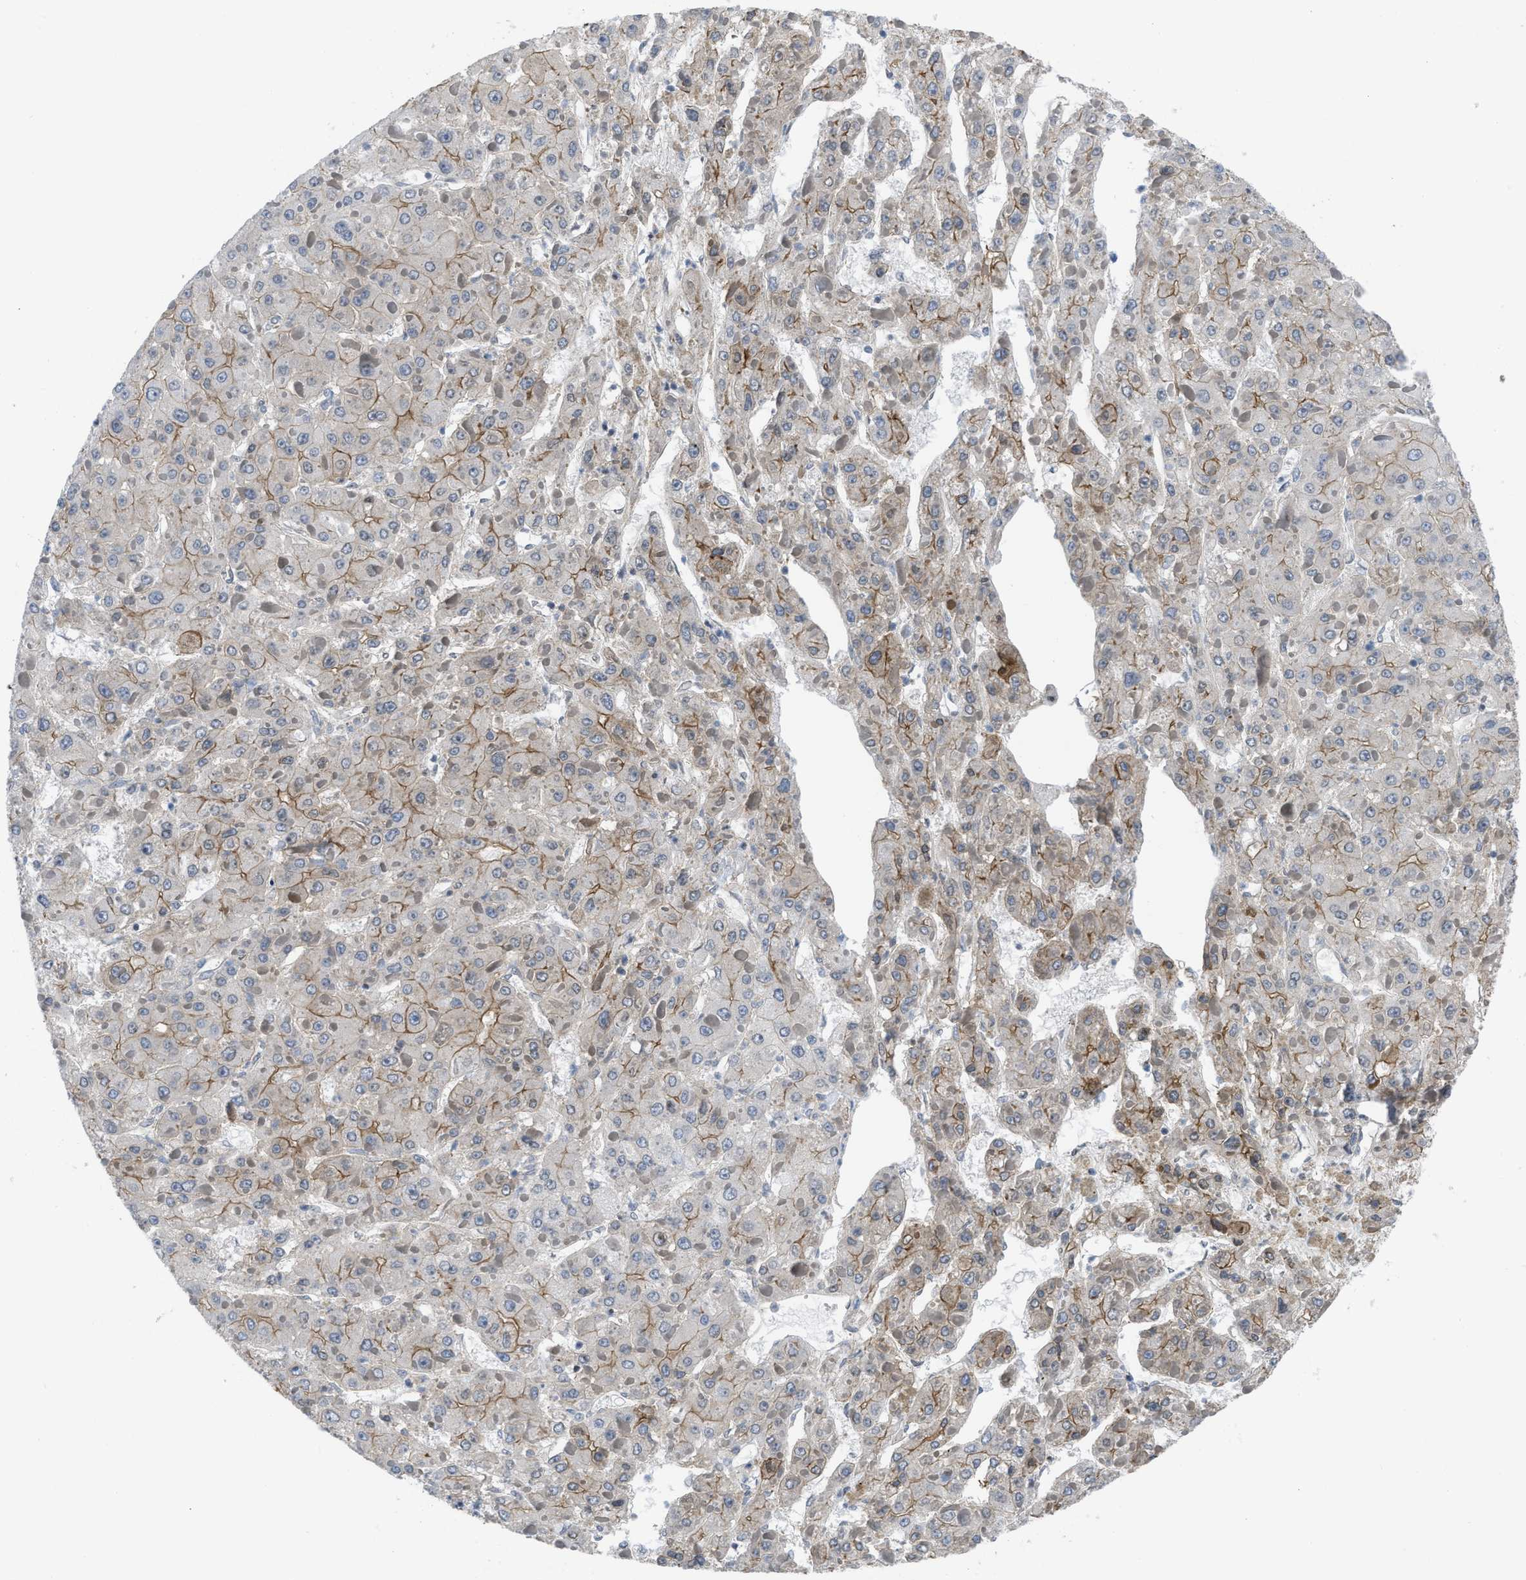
{"staining": {"intensity": "moderate", "quantity": ">75%", "location": "cytoplasmic/membranous"}, "tissue": "liver cancer", "cell_type": "Tumor cells", "image_type": "cancer", "snomed": [{"axis": "morphology", "description": "Carcinoma, Hepatocellular, NOS"}, {"axis": "topography", "description": "Liver"}], "caption": "DAB (3,3'-diaminobenzidine) immunohistochemical staining of human liver hepatocellular carcinoma shows moderate cytoplasmic/membranous protein expression in about >75% of tumor cells. Nuclei are stained in blue.", "gene": "MYO18A", "patient": {"sex": "female", "age": 73}}